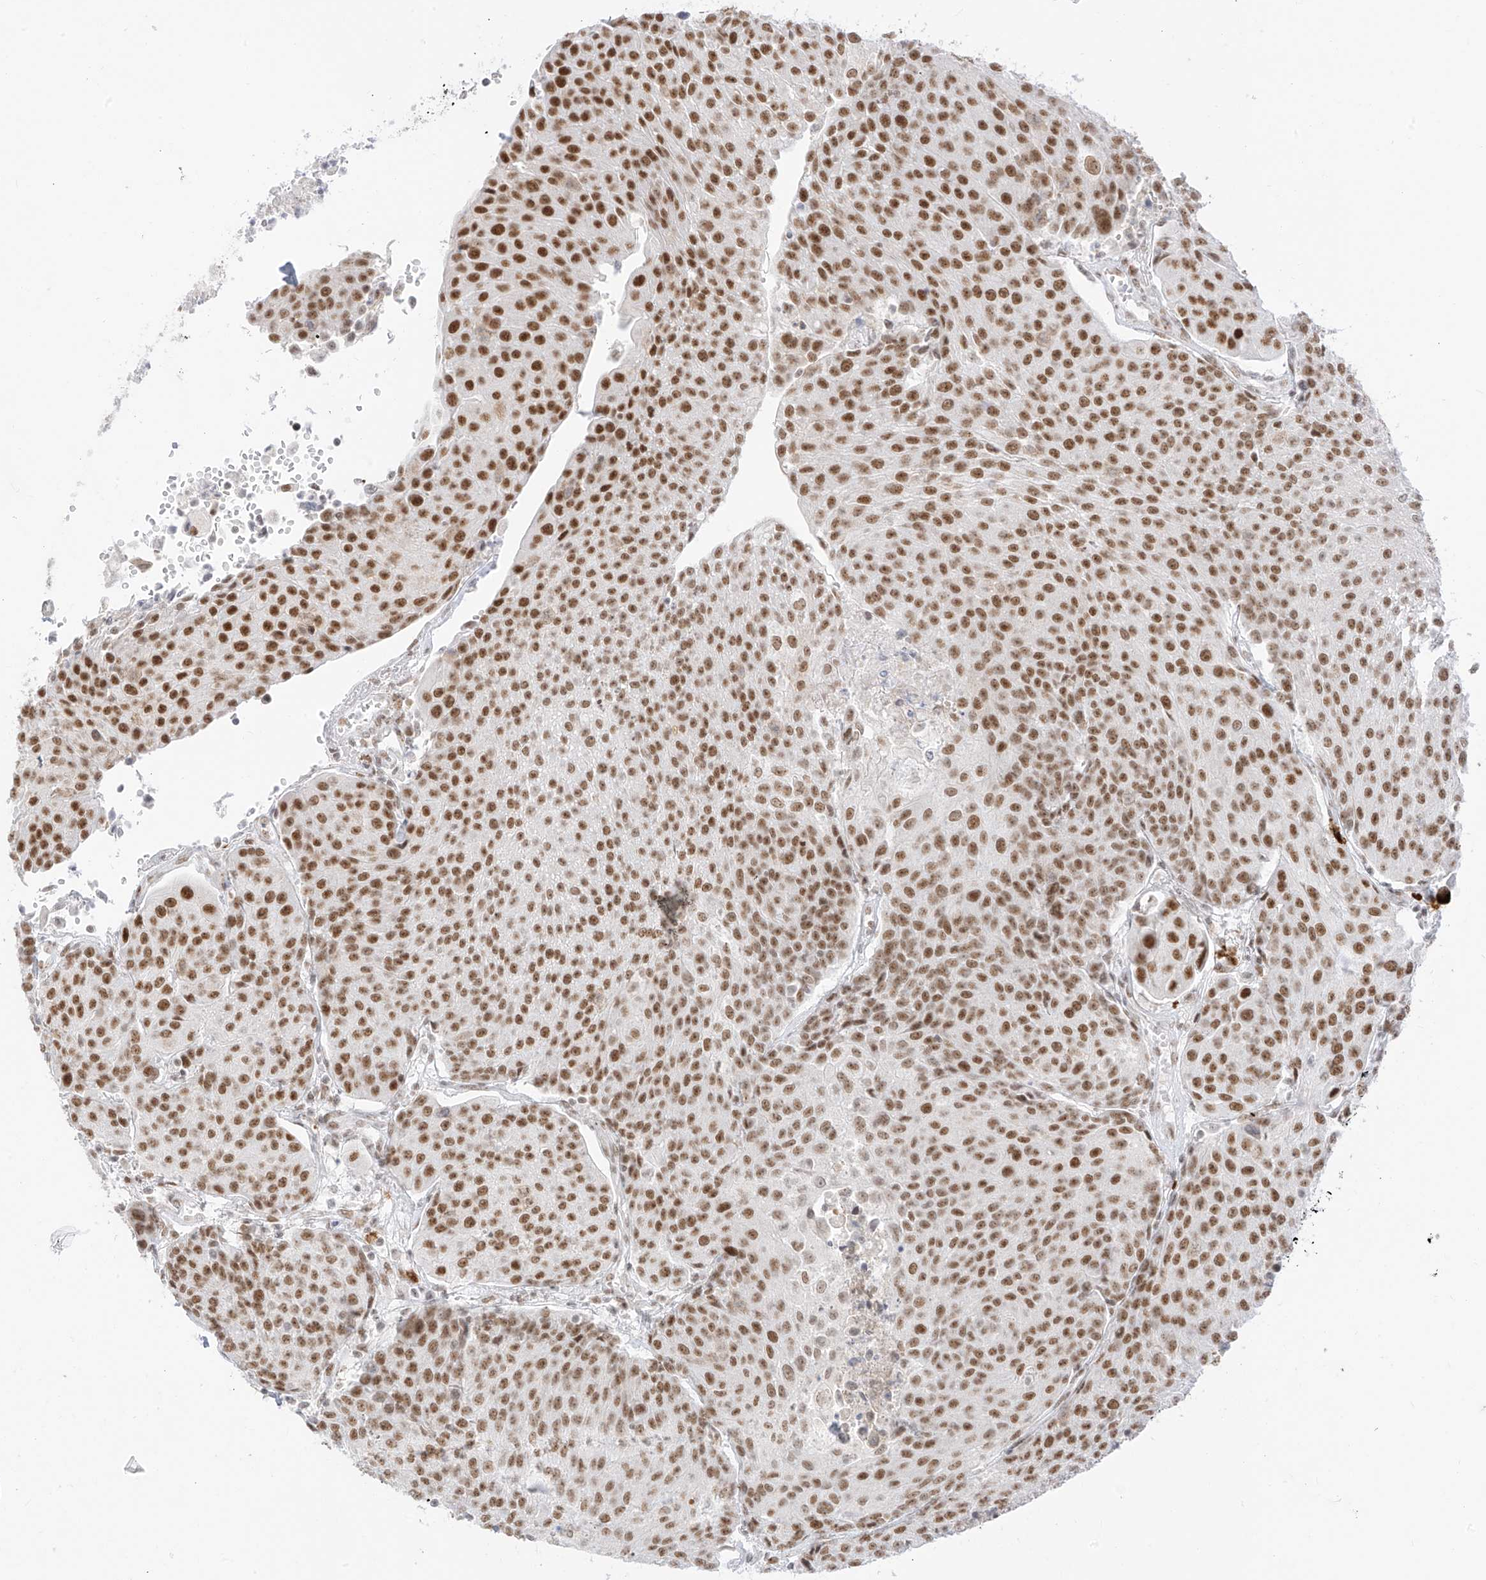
{"staining": {"intensity": "moderate", "quantity": ">75%", "location": "nuclear"}, "tissue": "urothelial cancer", "cell_type": "Tumor cells", "image_type": "cancer", "snomed": [{"axis": "morphology", "description": "Urothelial carcinoma, High grade"}, {"axis": "topography", "description": "Urinary bladder"}], "caption": "Immunohistochemical staining of urothelial cancer reveals moderate nuclear protein expression in about >75% of tumor cells.", "gene": "SUPT5H", "patient": {"sex": "female", "age": 85}}